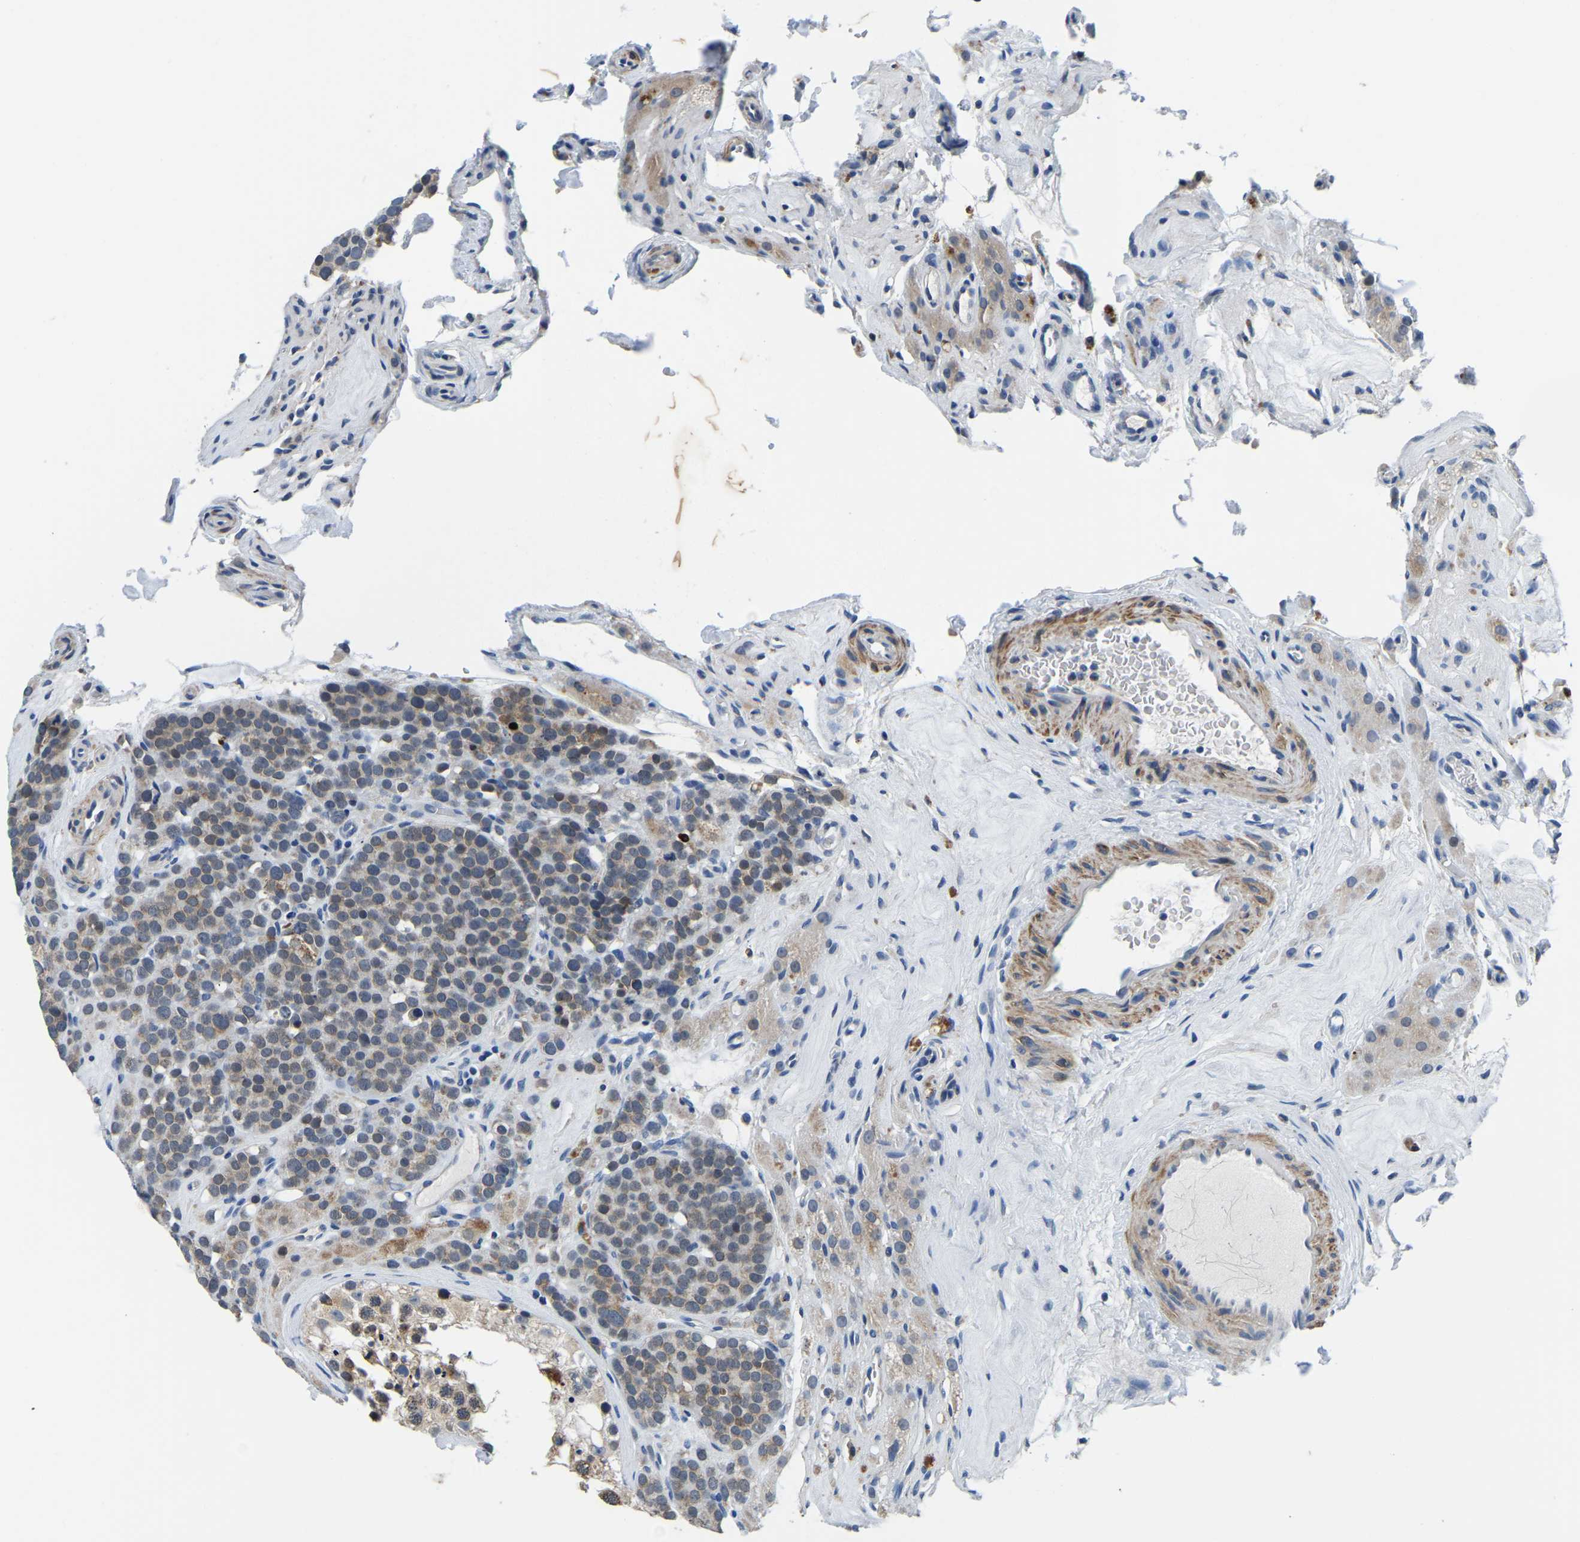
{"staining": {"intensity": "weak", "quantity": "<25%", "location": "cytoplasmic/membranous"}, "tissue": "testis cancer", "cell_type": "Tumor cells", "image_type": "cancer", "snomed": [{"axis": "morphology", "description": "Seminoma, NOS"}, {"axis": "topography", "description": "Testis"}], "caption": "The image shows no significant positivity in tumor cells of testis cancer. Nuclei are stained in blue.", "gene": "LIAS", "patient": {"sex": "male", "age": 71}}